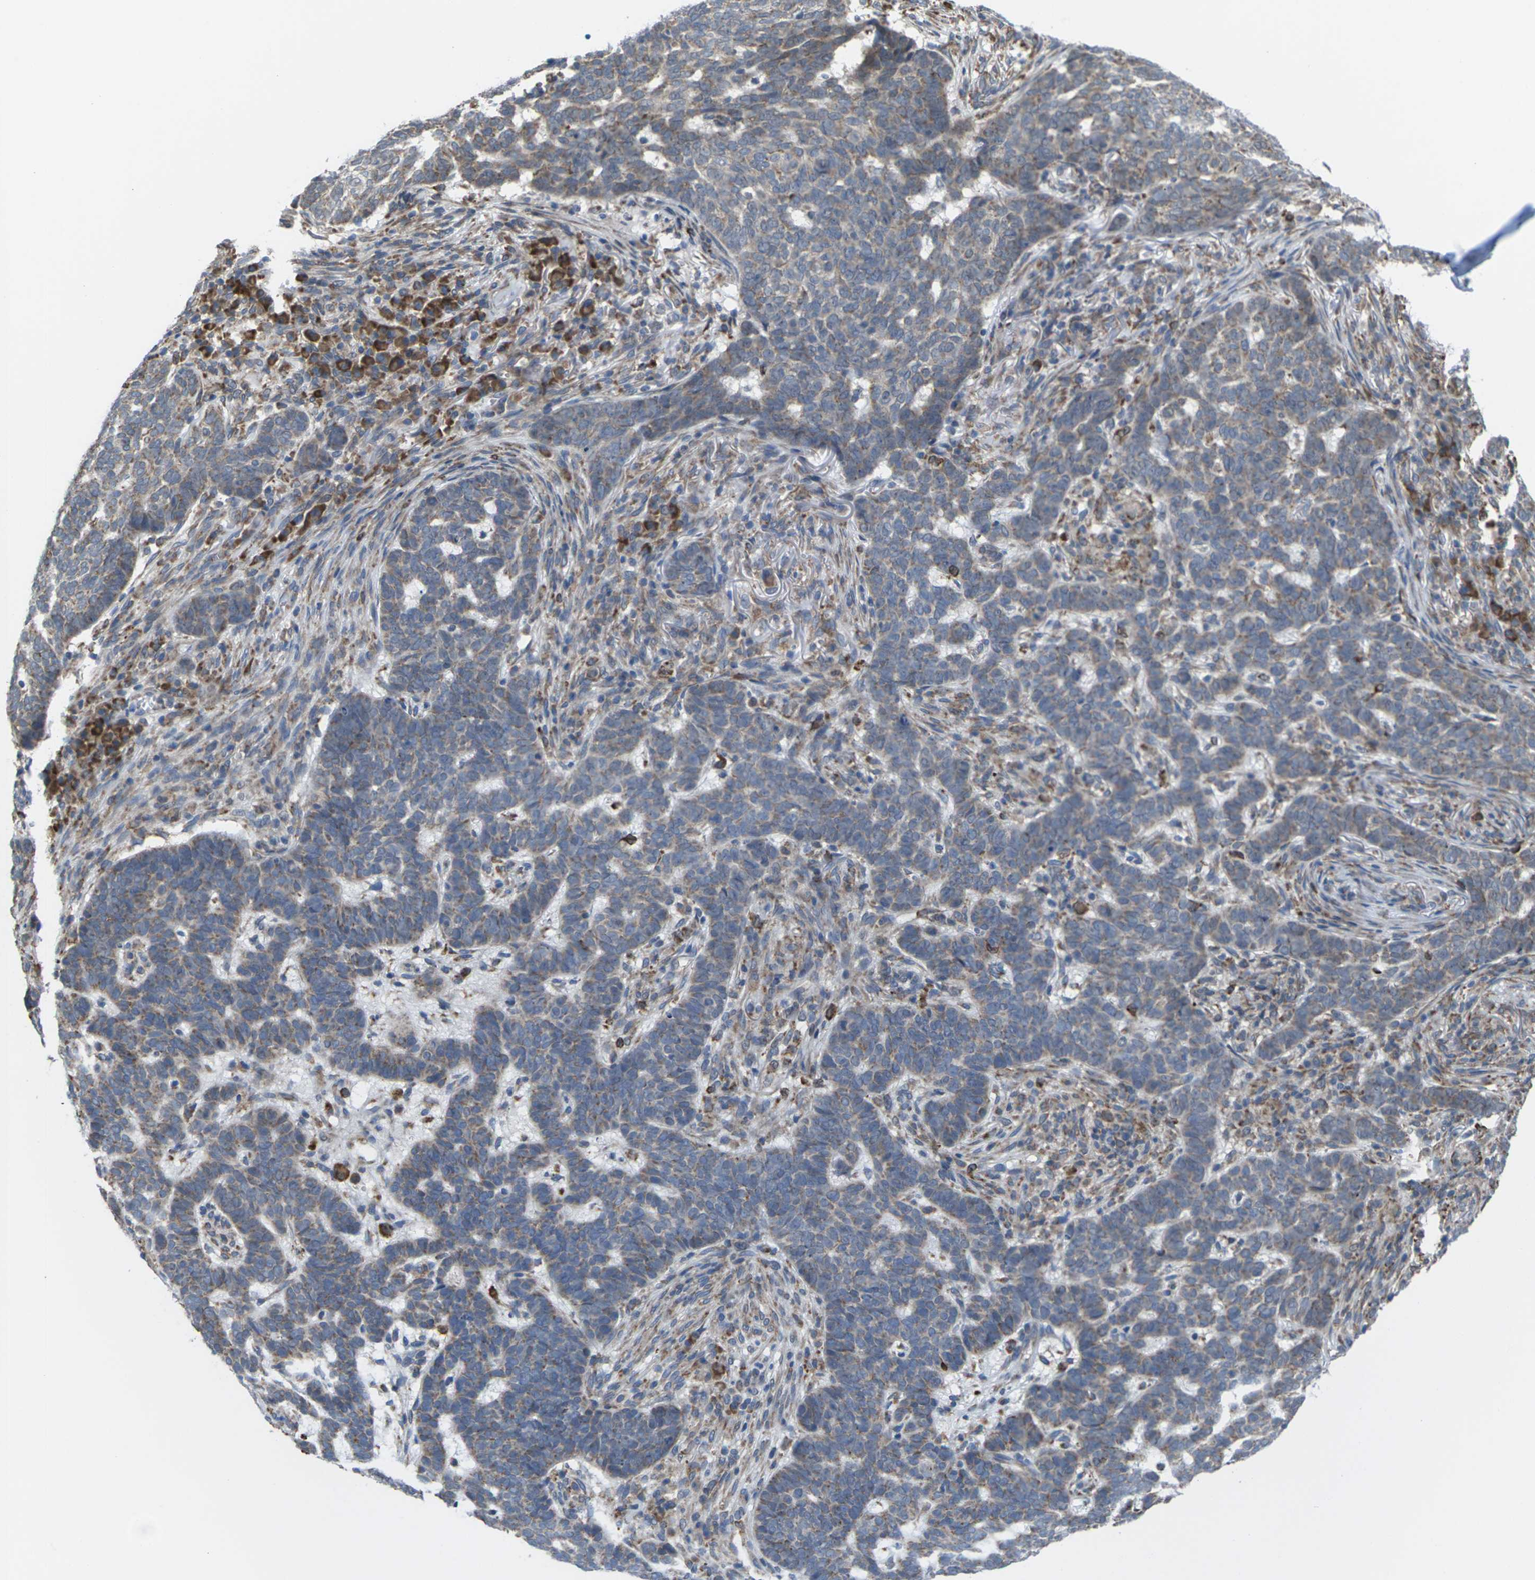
{"staining": {"intensity": "weak", "quantity": ">75%", "location": "cytoplasmic/membranous"}, "tissue": "skin cancer", "cell_type": "Tumor cells", "image_type": "cancer", "snomed": [{"axis": "morphology", "description": "Basal cell carcinoma"}, {"axis": "topography", "description": "Skin"}], "caption": "Immunohistochemical staining of skin cancer (basal cell carcinoma) demonstrates weak cytoplasmic/membranous protein positivity in about >75% of tumor cells.", "gene": "PDZK1IP1", "patient": {"sex": "male", "age": 85}}